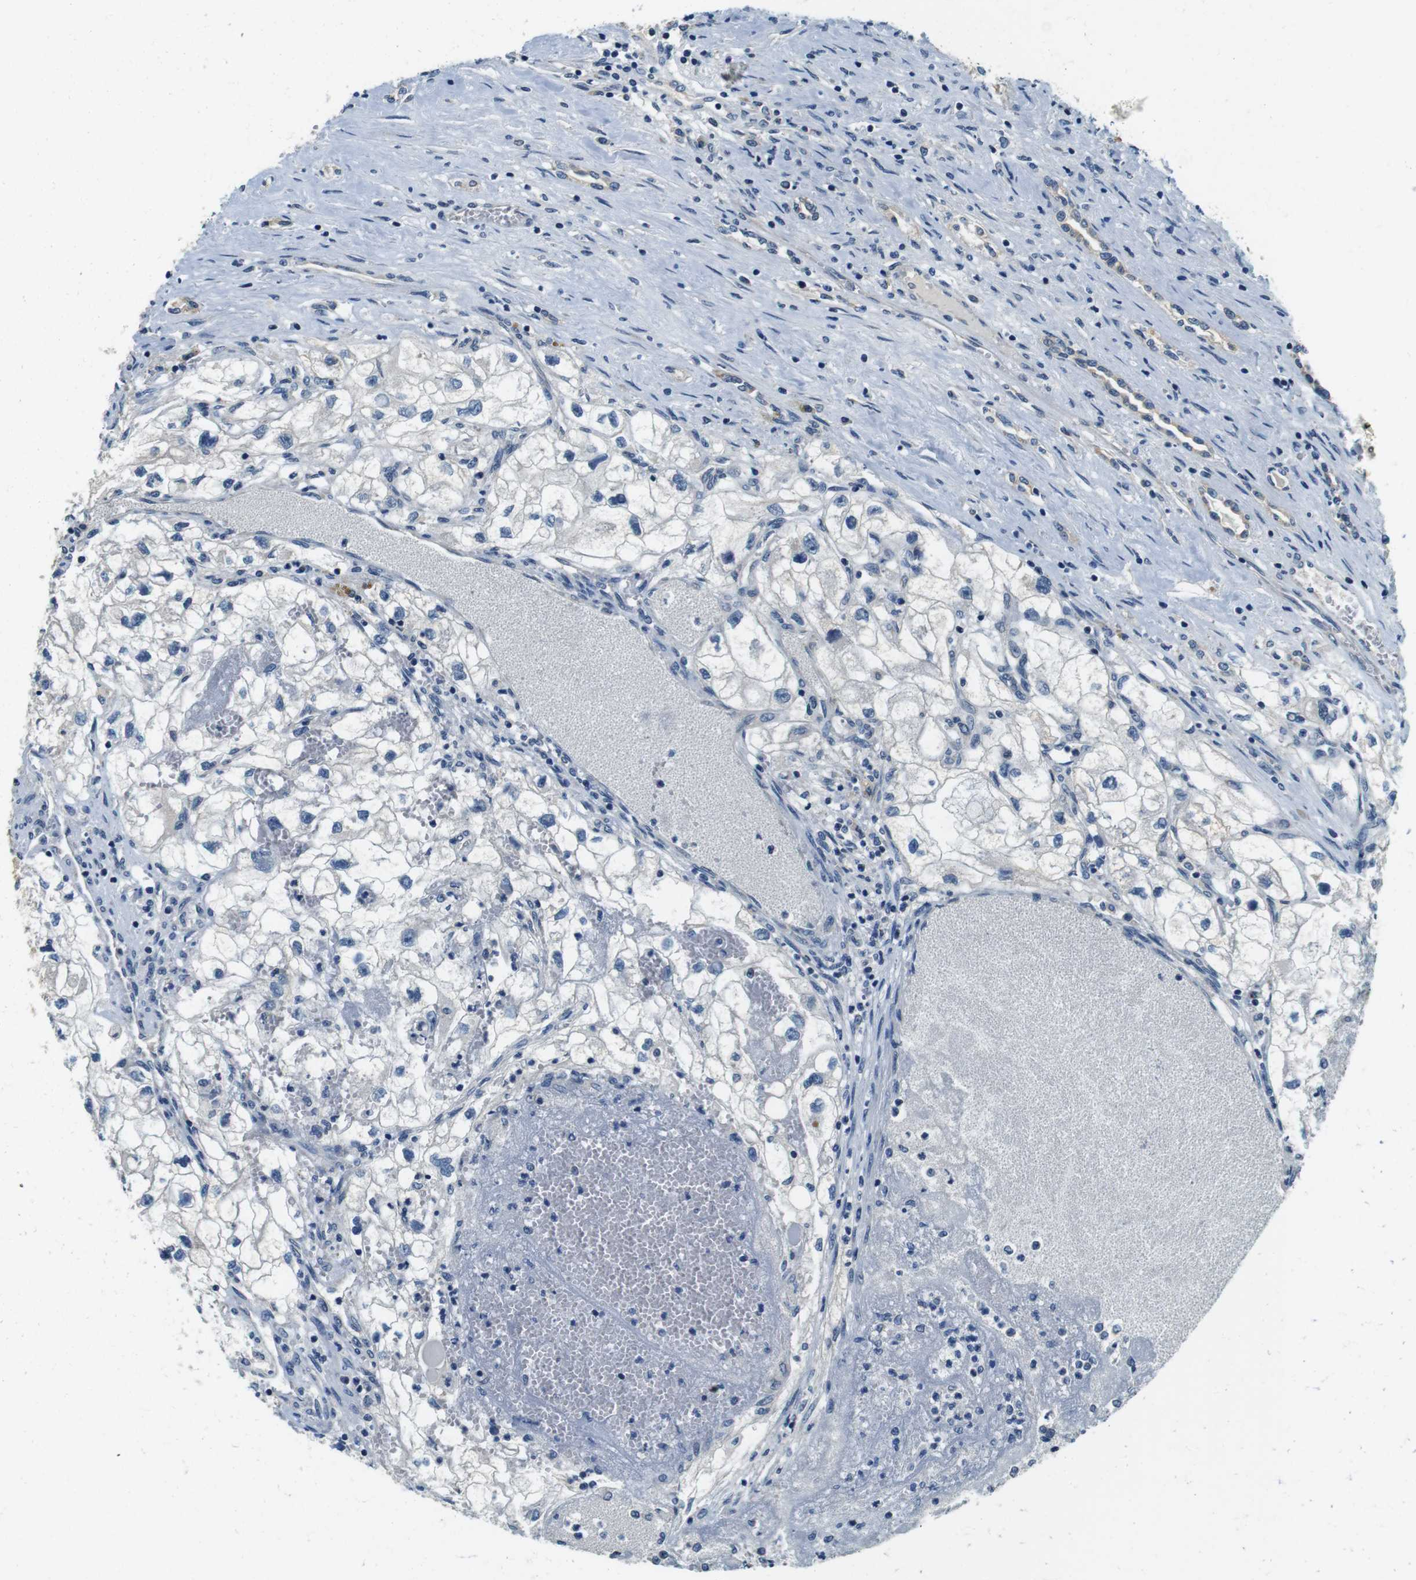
{"staining": {"intensity": "negative", "quantity": "none", "location": "none"}, "tissue": "renal cancer", "cell_type": "Tumor cells", "image_type": "cancer", "snomed": [{"axis": "morphology", "description": "Adenocarcinoma, NOS"}, {"axis": "topography", "description": "Kidney"}], "caption": "This is an immunohistochemistry photomicrograph of renal cancer. There is no staining in tumor cells.", "gene": "DTNA", "patient": {"sex": "female", "age": 70}}